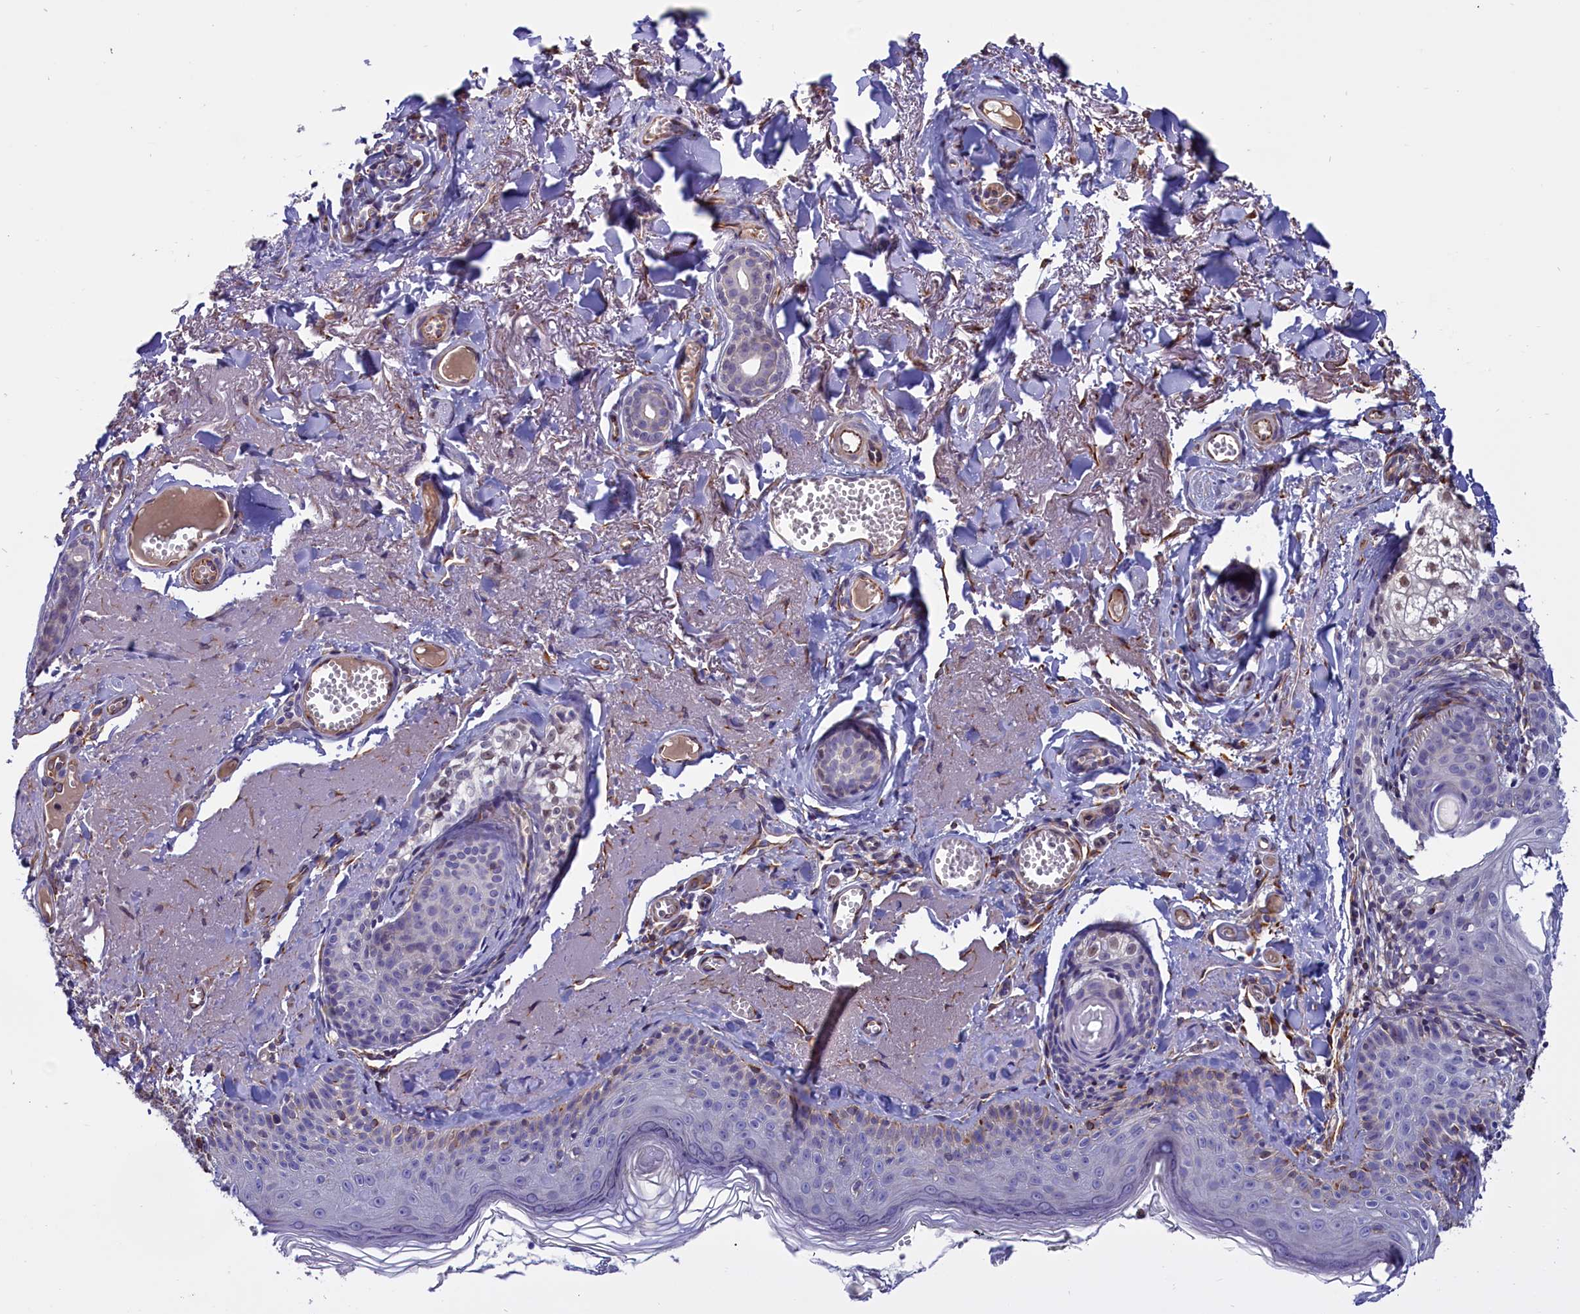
{"staining": {"intensity": "weak", "quantity": "<25%", "location": "nuclear"}, "tissue": "skin cancer", "cell_type": "Tumor cells", "image_type": "cancer", "snomed": [{"axis": "morphology", "description": "Basal cell carcinoma"}, {"axis": "topography", "description": "Skin"}], "caption": "A histopathology image of human skin cancer (basal cell carcinoma) is negative for staining in tumor cells.", "gene": "PDILT", "patient": {"sex": "female", "age": 74}}